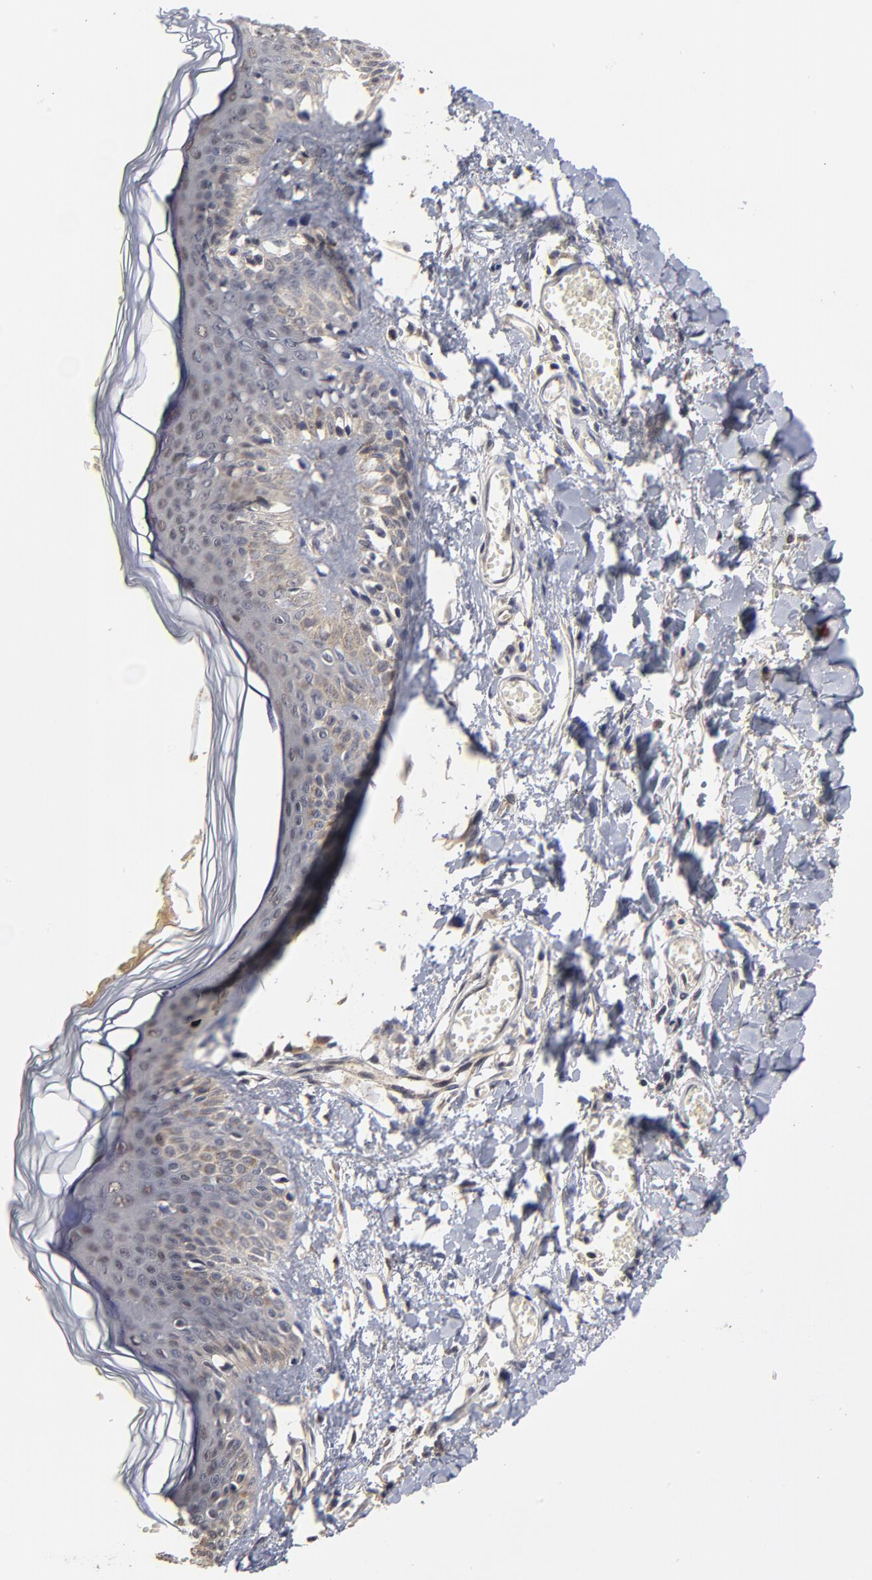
{"staining": {"intensity": "weak", "quantity": "25%-75%", "location": "cytoplasmic/membranous"}, "tissue": "skin", "cell_type": "Fibroblasts", "image_type": "normal", "snomed": [{"axis": "morphology", "description": "Normal tissue, NOS"}, {"axis": "morphology", "description": "Sarcoma, NOS"}, {"axis": "topography", "description": "Skin"}, {"axis": "topography", "description": "Soft tissue"}], "caption": "A brown stain highlights weak cytoplasmic/membranous expression of a protein in fibroblasts of normal human skin.", "gene": "ASB8", "patient": {"sex": "female", "age": 51}}